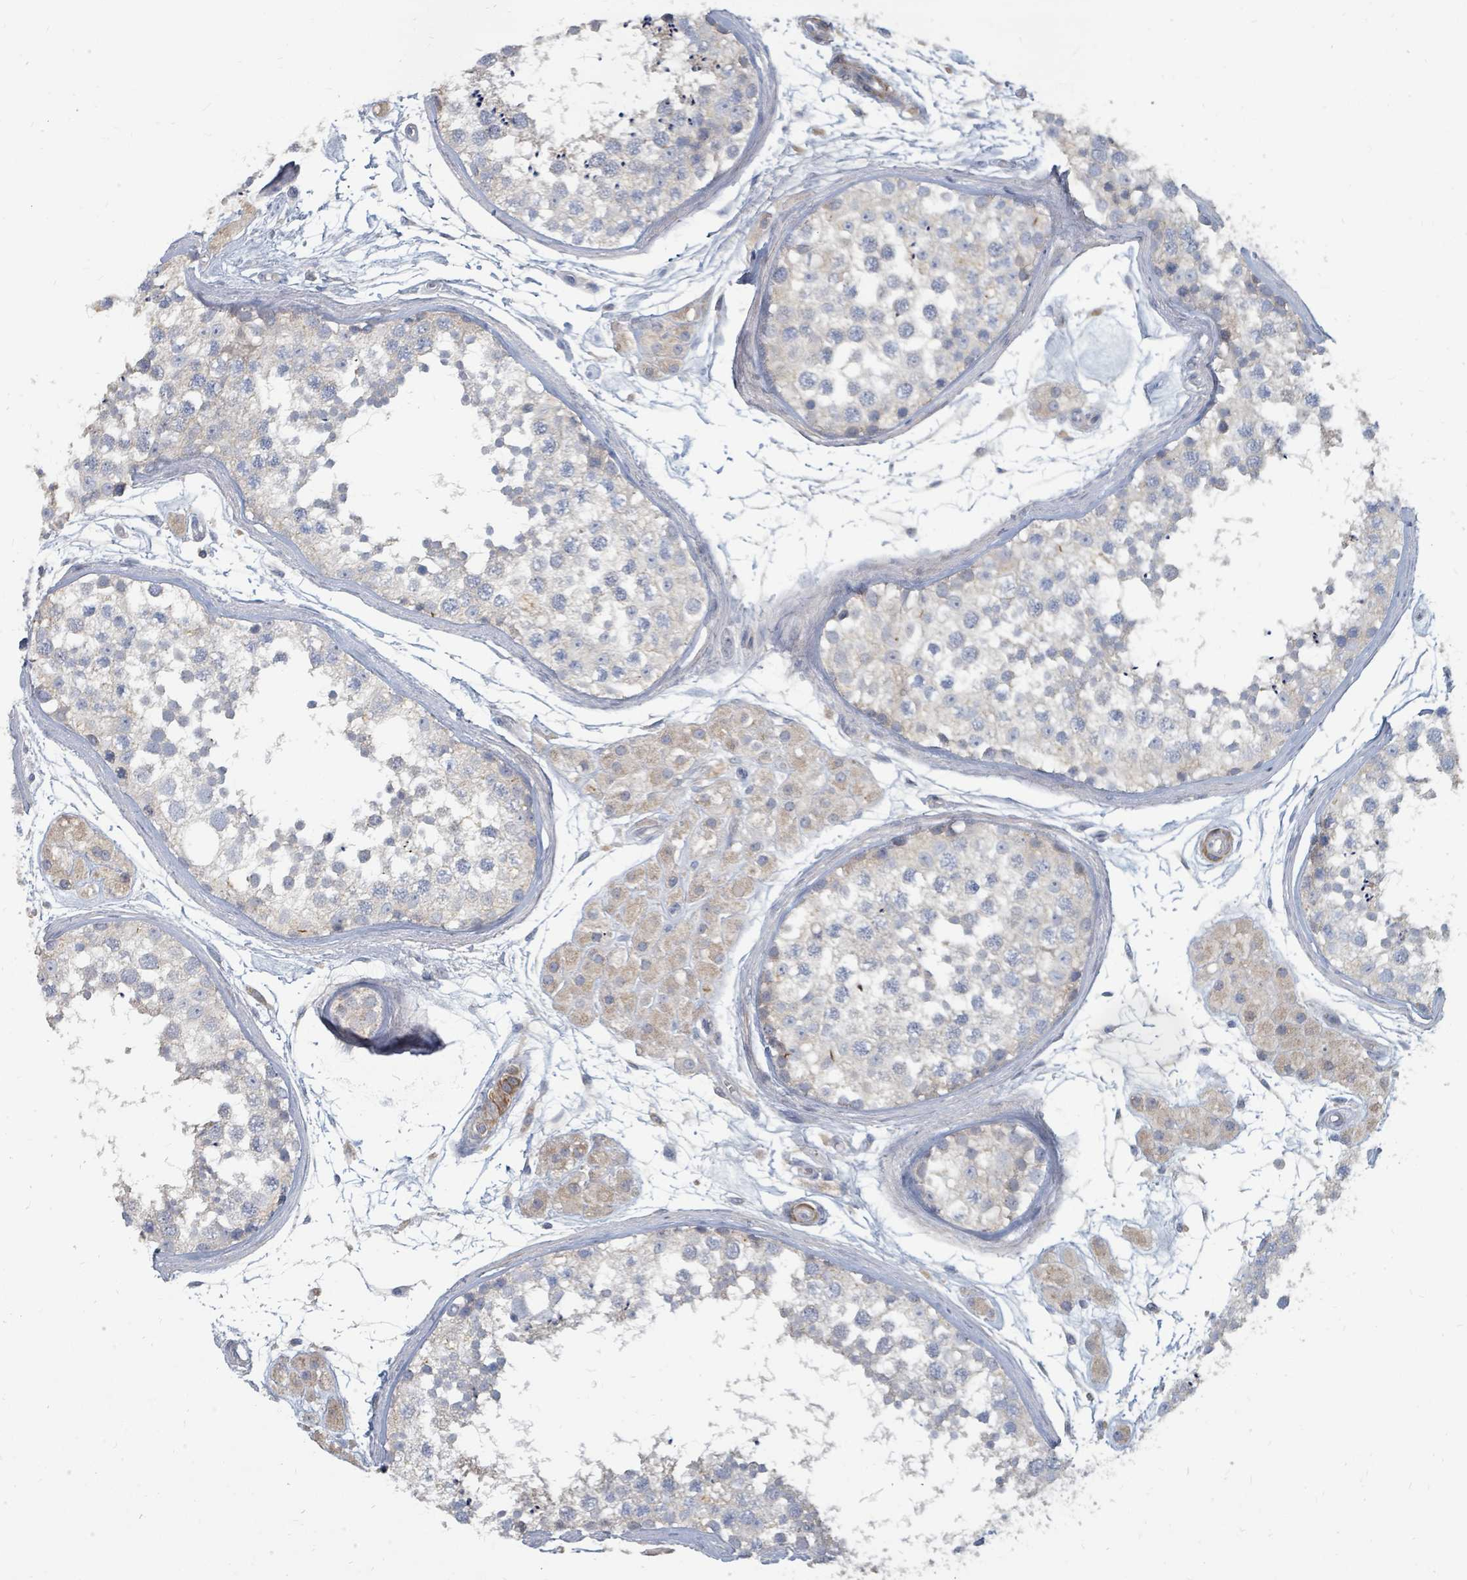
{"staining": {"intensity": "moderate", "quantity": "<25%", "location": "cytoplasmic/membranous"}, "tissue": "testis", "cell_type": "Cells in seminiferous ducts", "image_type": "normal", "snomed": [{"axis": "morphology", "description": "Normal tissue, NOS"}, {"axis": "topography", "description": "Testis"}], "caption": "An image of human testis stained for a protein displays moderate cytoplasmic/membranous brown staining in cells in seminiferous ducts. (DAB (3,3'-diaminobenzidine) IHC with brightfield microscopy, high magnification).", "gene": "ARGFX", "patient": {"sex": "male", "age": 56}}